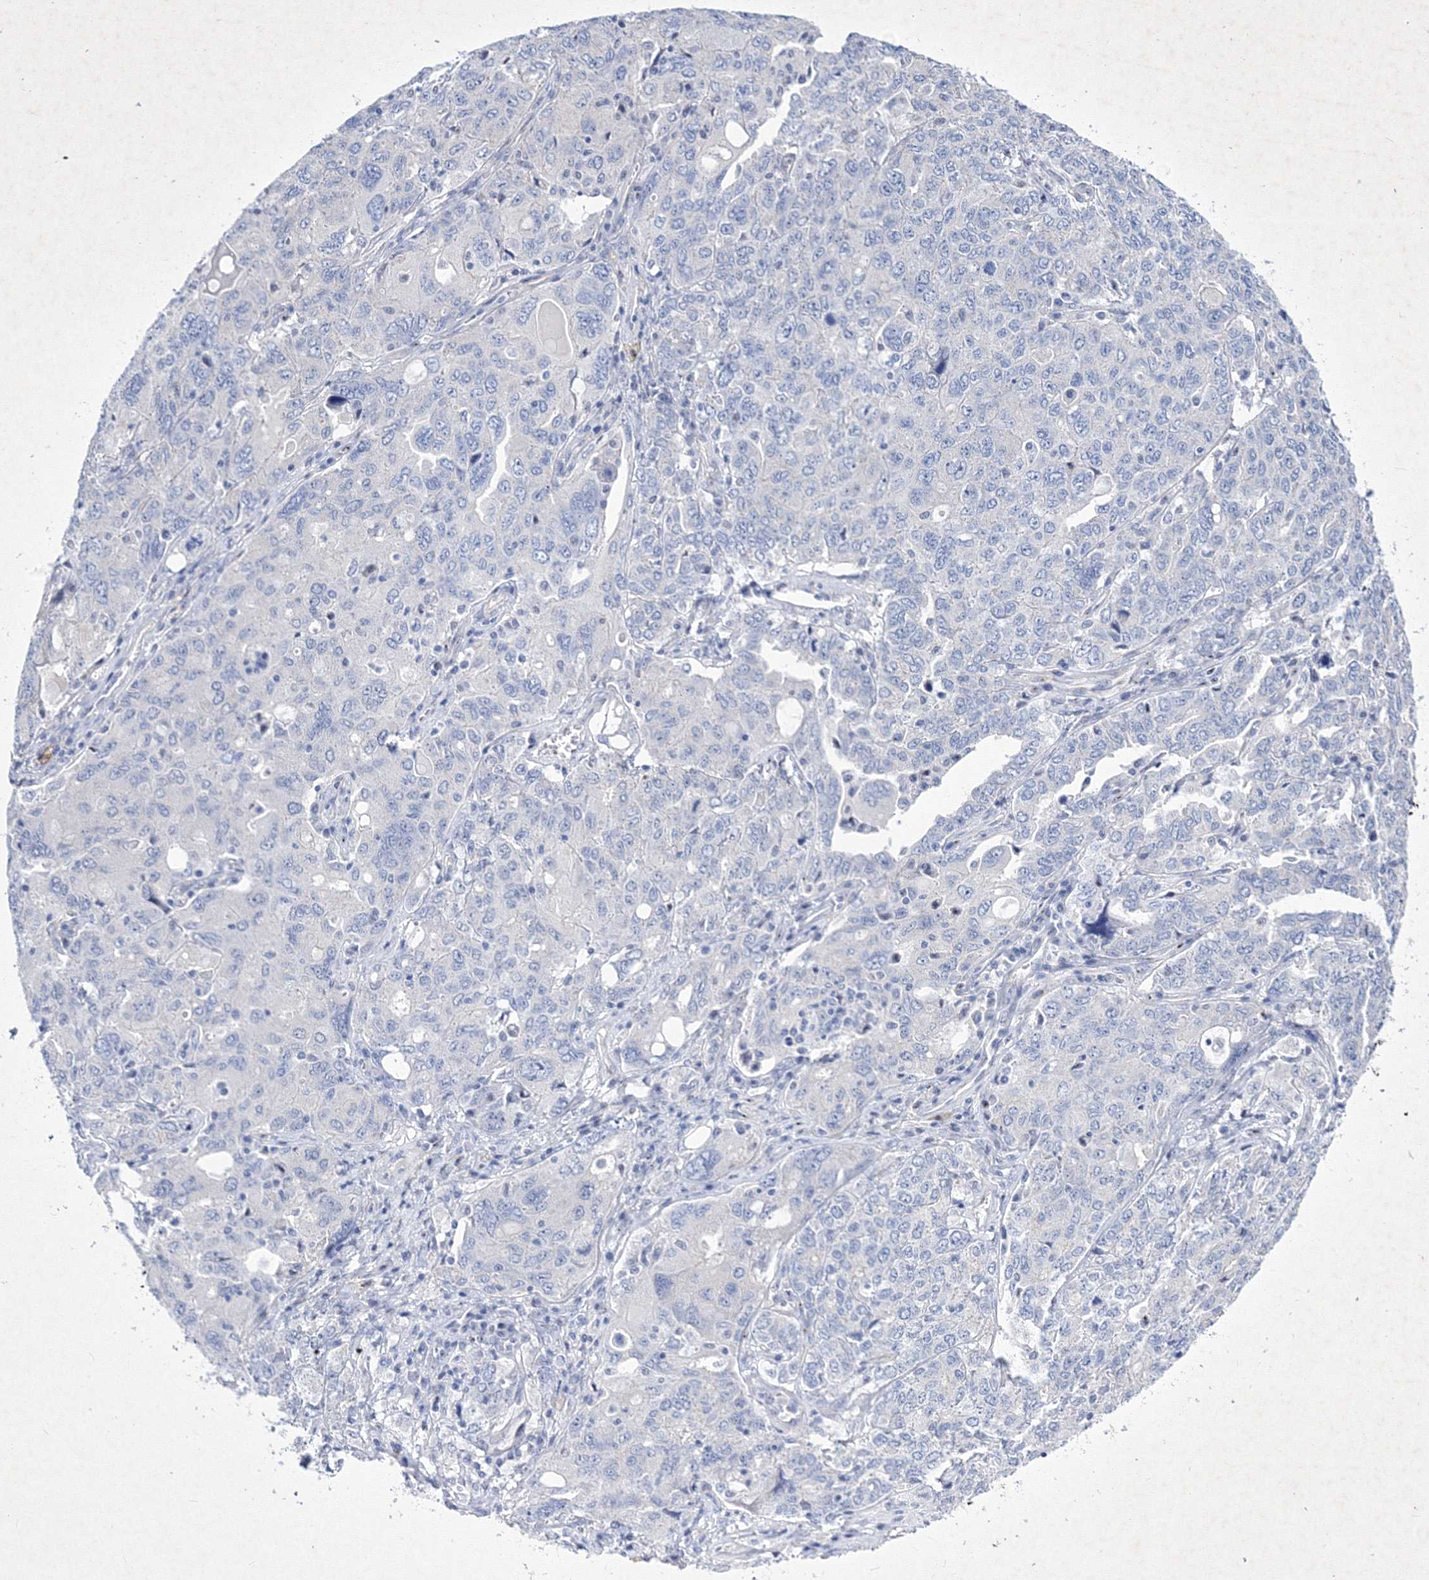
{"staining": {"intensity": "negative", "quantity": "none", "location": "none"}, "tissue": "ovarian cancer", "cell_type": "Tumor cells", "image_type": "cancer", "snomed": [{"axis": "morphology", "description": "Carcinoma, endometroid"}, {"axis": "topography", "description": "Ovary"}], "caption": "A high-resolution histopathology image shows IHC staining of ovarian cancer (endometroid carcinoma), which reveals no significant positivity in tumor cells.", "gene": "GPN1", "patient": {"sex": "female", "age": 62}}